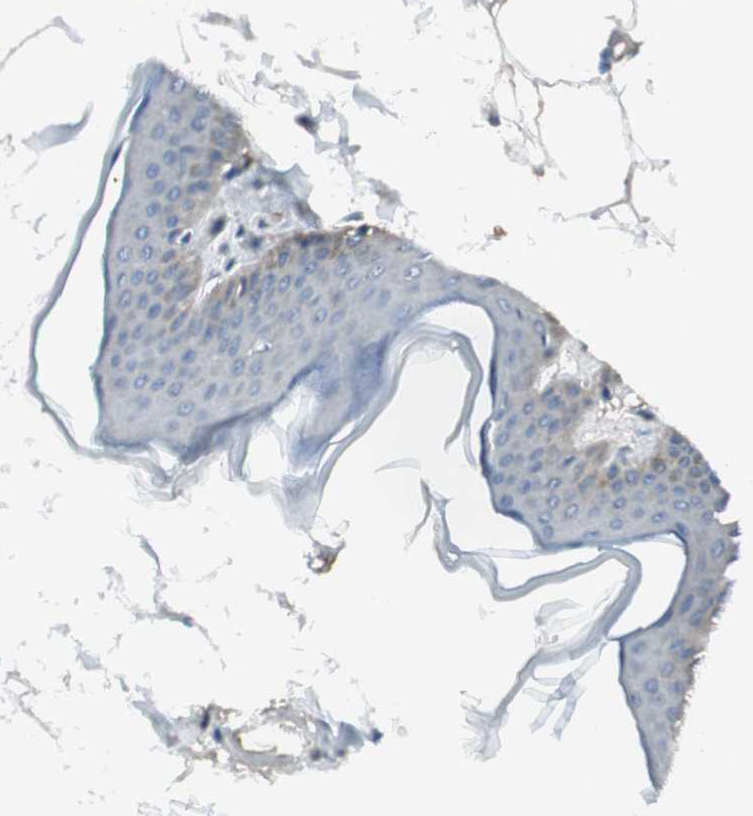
{"staining": {"intensity": "negative", "quantity": "none", "location": "none"}, "tissue": "skin", "cell_type": "Fibroblasts", "image_type": "normal", "snomed": [{"axis": "morphology", "description": "Normal tissue, NOS"}, {"axis": "topography", "description": "Skin"}], "caption": "The histopathology image demonstrates no staining of fibroblasts in normal skin.", "gene": "EVA1A", "patient": {"sex": "female", "age": 17}}